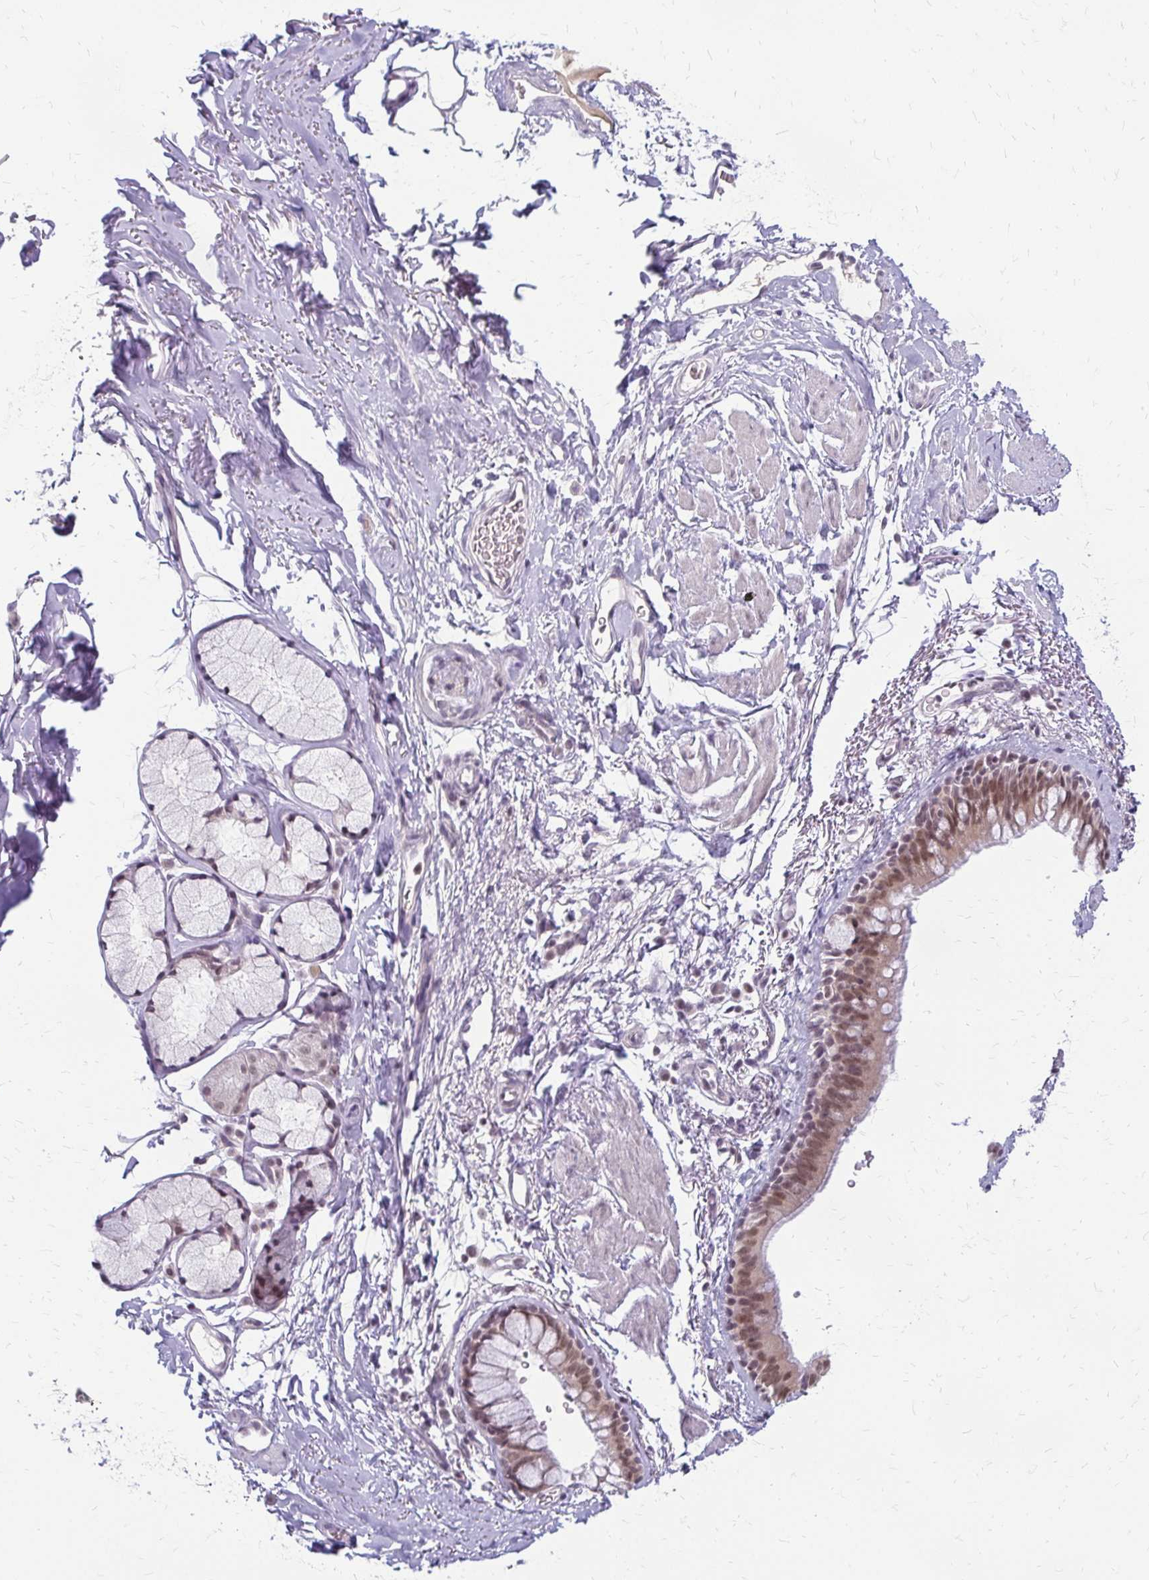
{"staining": {"intensity": "moderate", "quantity": ">75%", "location": "nuclear"}, "tissue": "bronchus", "cell_type": "Respiratory epithelial cells", "image_type": "normal", "snomed": [{"axis": "morphology", "description": "Normal tissue, NOS"}, {"axis": "topography", "description": "Bronchus"}], "caption": "A medium amount of moderate nuclear expression is appreciated in about >75% of respiratory epithelial cells in normal bronchus.", "gene": "EED", "patient": {"sex": "male", "age": 67}}